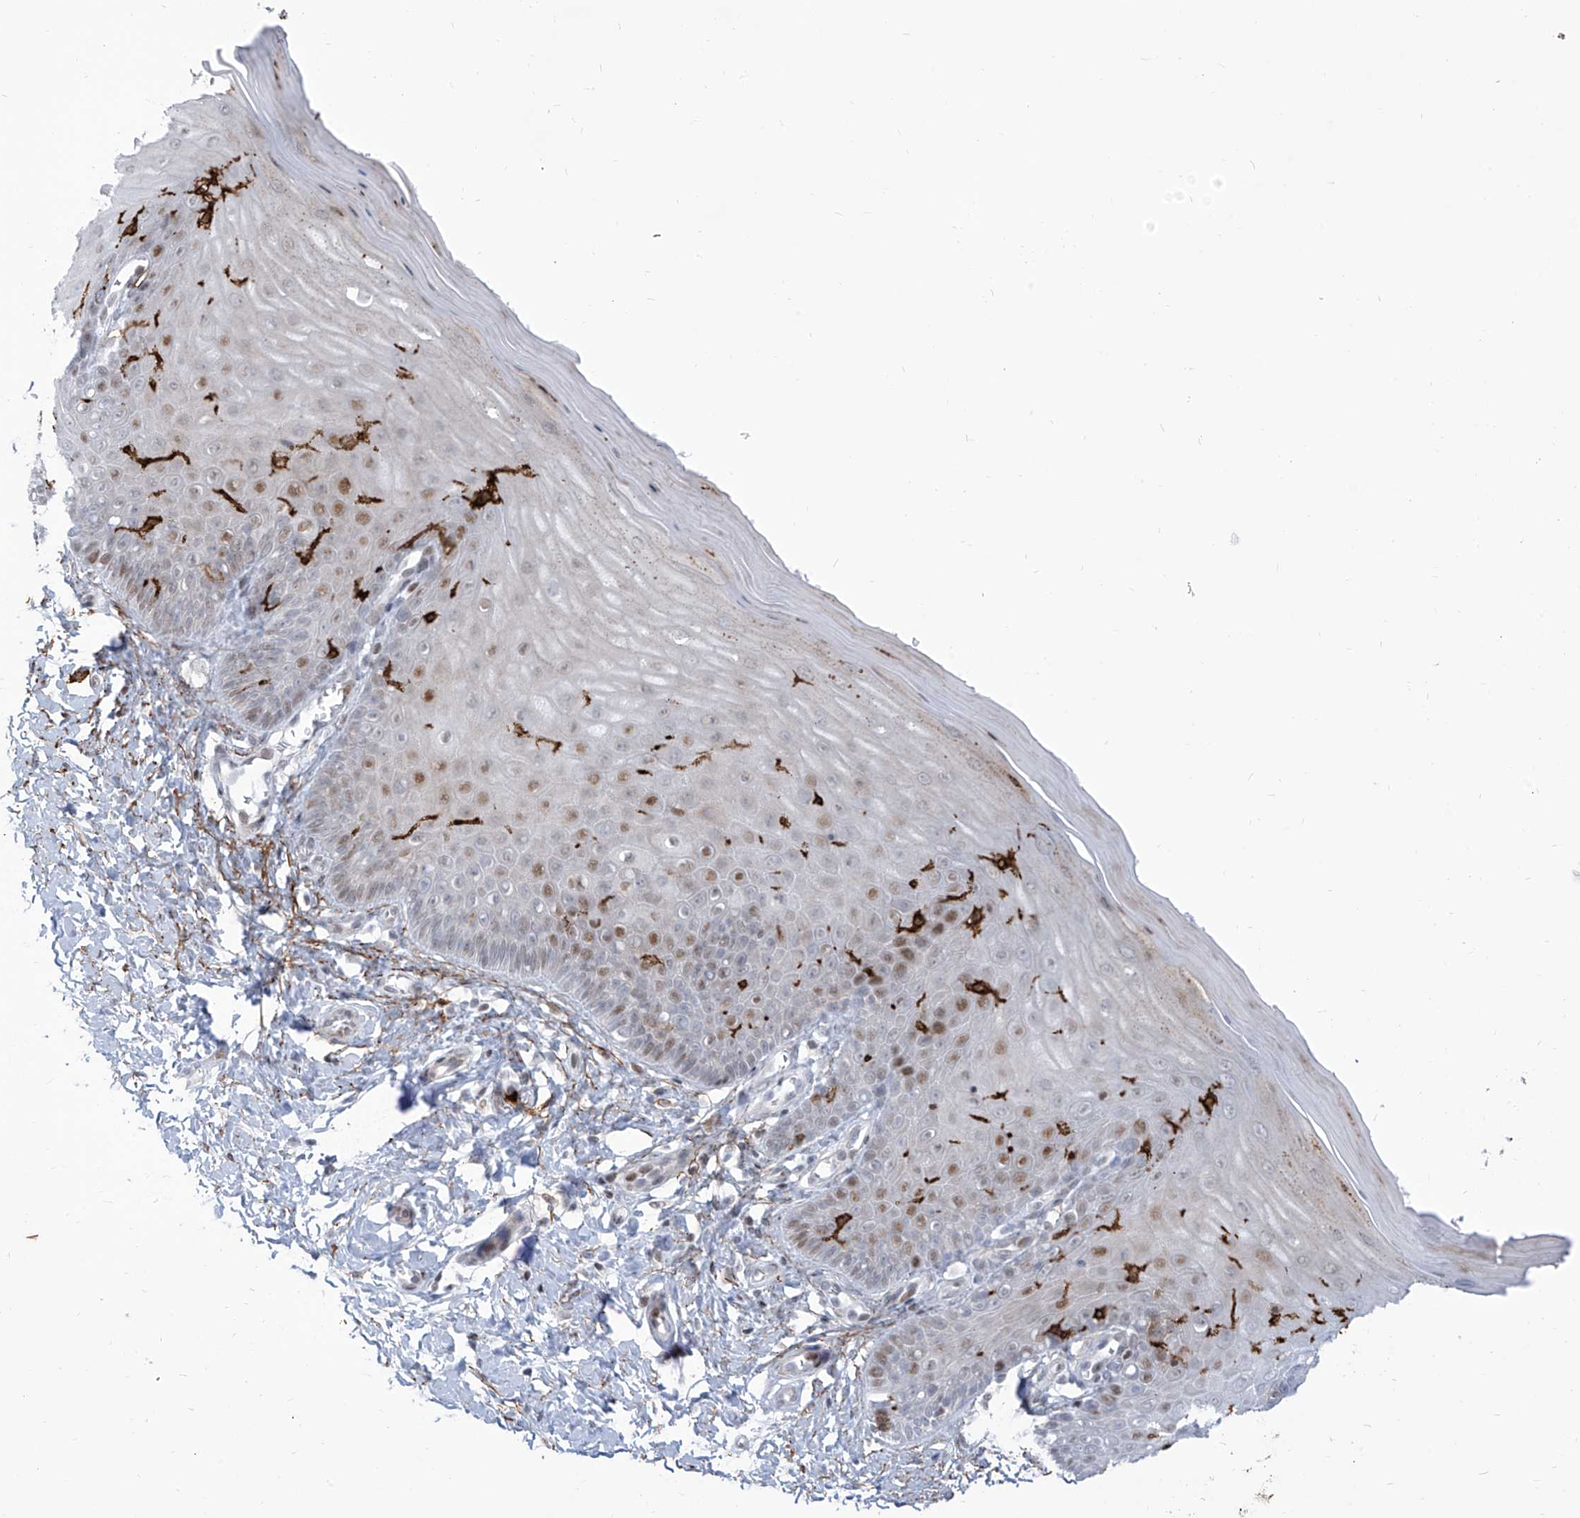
{"staining": {"intensity": "moderate", "quantity": ">75%", "location": "nuclear"}, "tissue": "cervix", "cell_type": "Glandular cells", "image_type": "normal", "snomed": [{"axis": "morphology", "description": "Normal tissue, NOS"}, {"axis": "topography", "description": "Cervix"}], "caption": "The immunohistochemical stain labels moderate nuclear staining in glandular cells of unremarkable cervix.", "gene": "LIN9", "patient": {"sex": "female", "age": 55}}